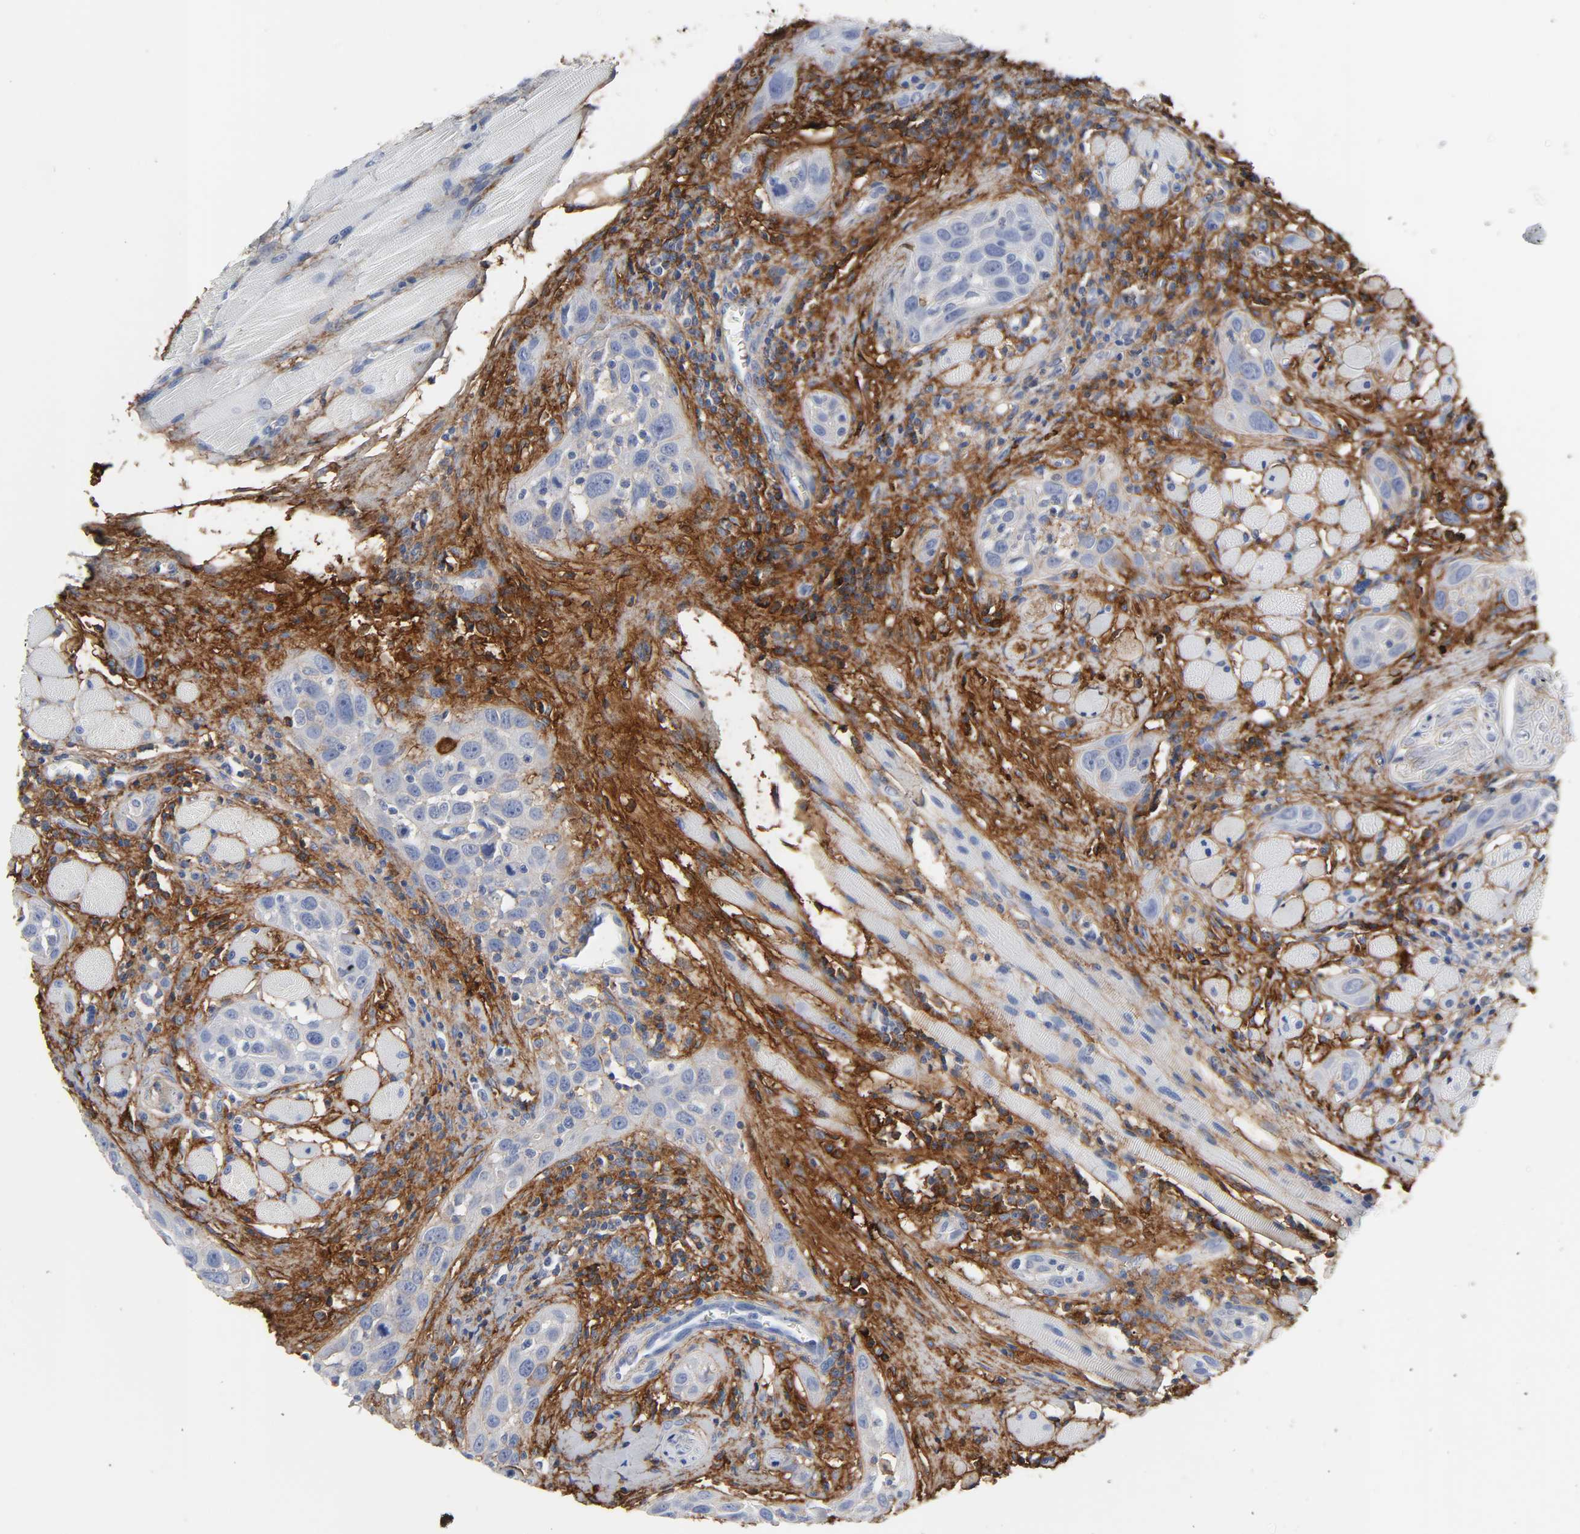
{"staining": {"intensity": "negative", "quantity": "none", "location": "none"}, "tissue": "head and neck cancer", "cell_type": "Tumor cells", "image_type": "cancer", "snomed": [{"axis": "morphology", "description": "Squamous cell carcinoma, NOS"}, {"axis": "topography", "description": "Oral tissue"}, {"axis": "topography", "description": "Head-Neck"}], "caption": "The immunohistochemistry histopathology image has no significant staining in tumor cells of head and neck cancer (squamous cell carcinoma) tissue.", "gene": "FBLN1", "patient": {"sex": "female", "age": 50}}